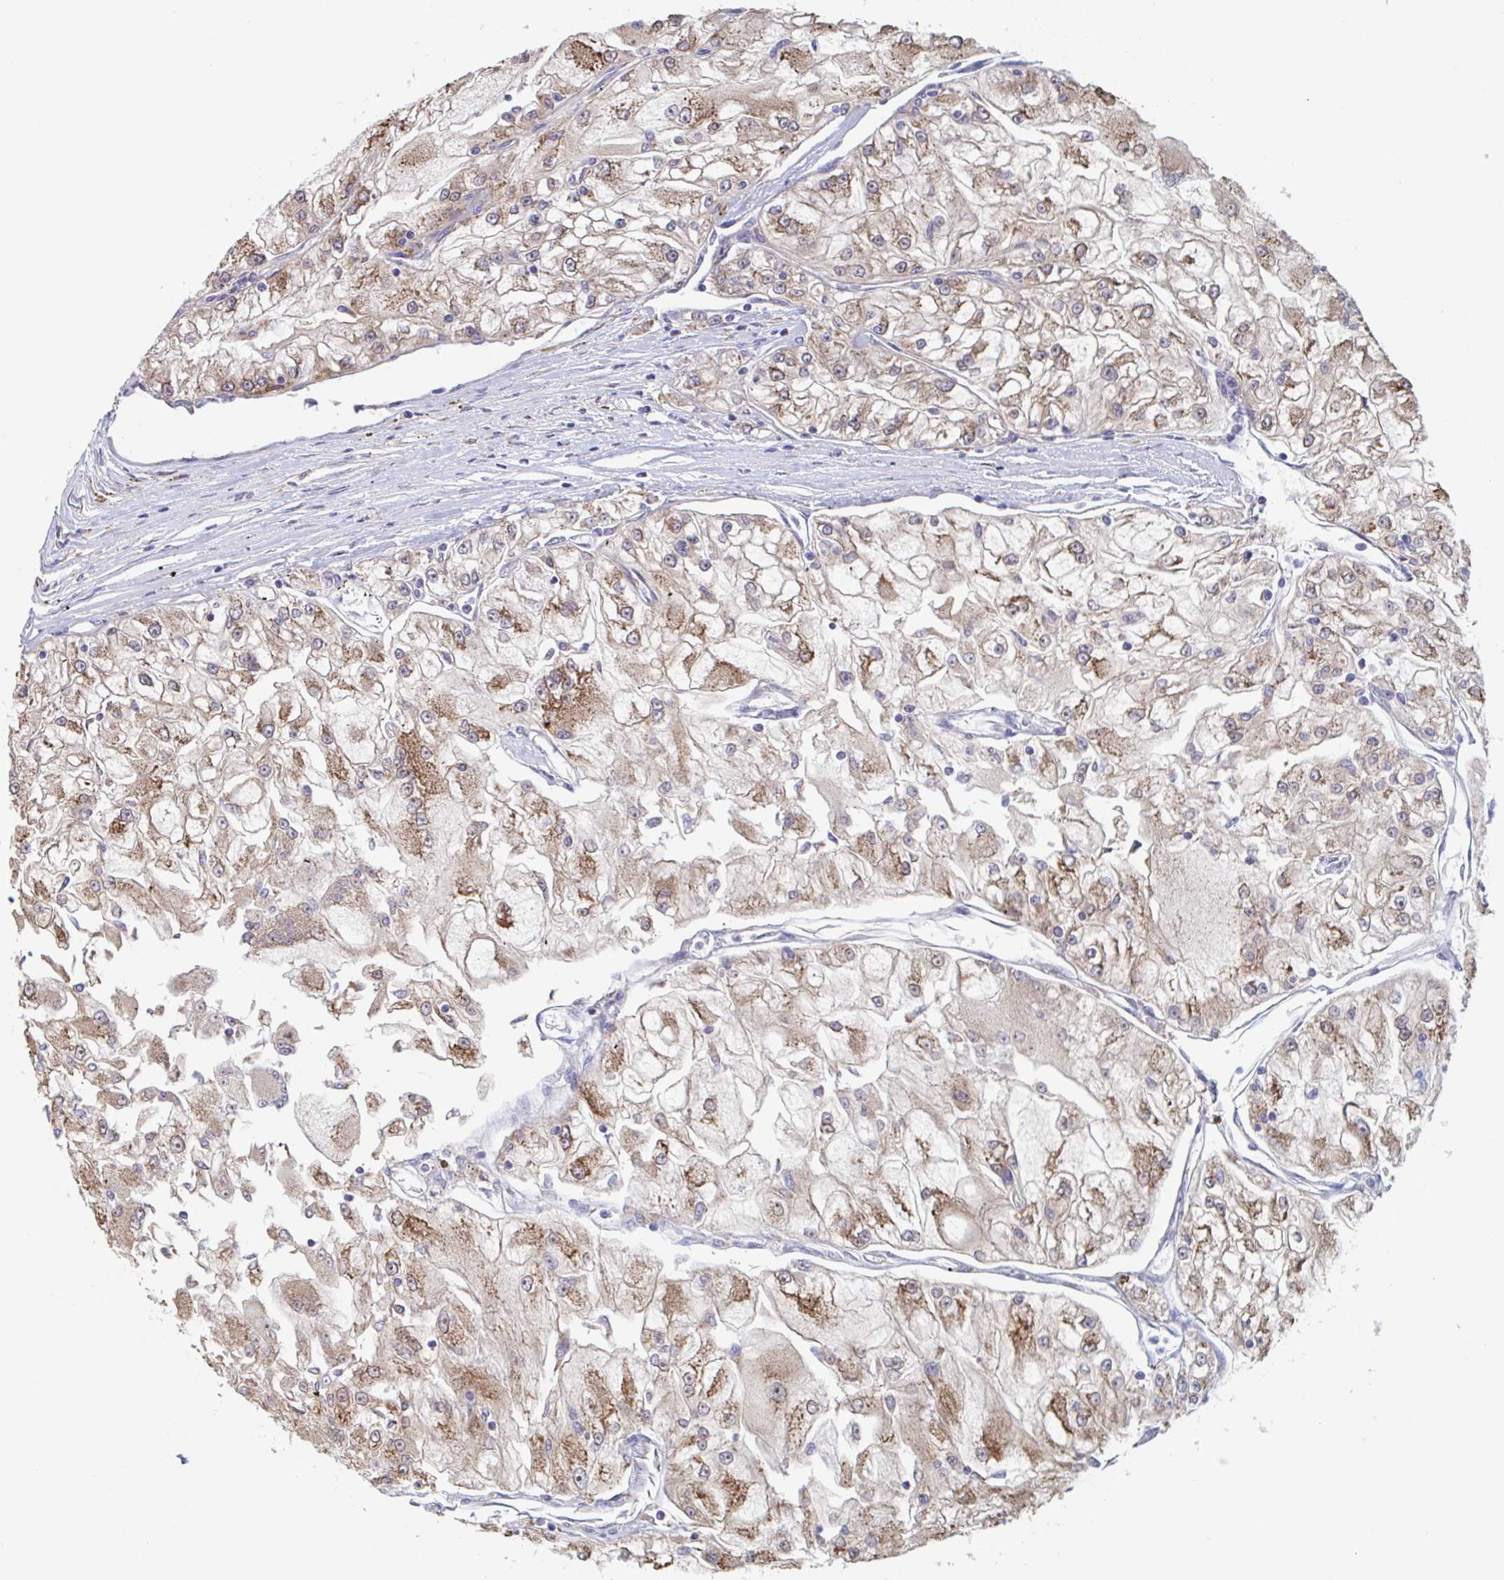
{"staining": {"intensity": "moderate", "quantity": ">75%", "location": "cytoplasmic/membranous"}, "tissue": "renal cancer", "cell_type": "Tumor cells", "image_type": "cancer", "snomed": [{"axis": "morphology", "description": "Adenocarcinoma, NOS"}, {"axis": "topography", "description": "Kidney"}], "caption": "Moderate cytoplasmic/membranous staining is identified in about >75% of tumor cells in renal cancer (adenocarcinoma). (IHC, brightfield microscopy, high magnification).", "gene": "SNX8", "patient": {"sex": "female", "age": 72}}